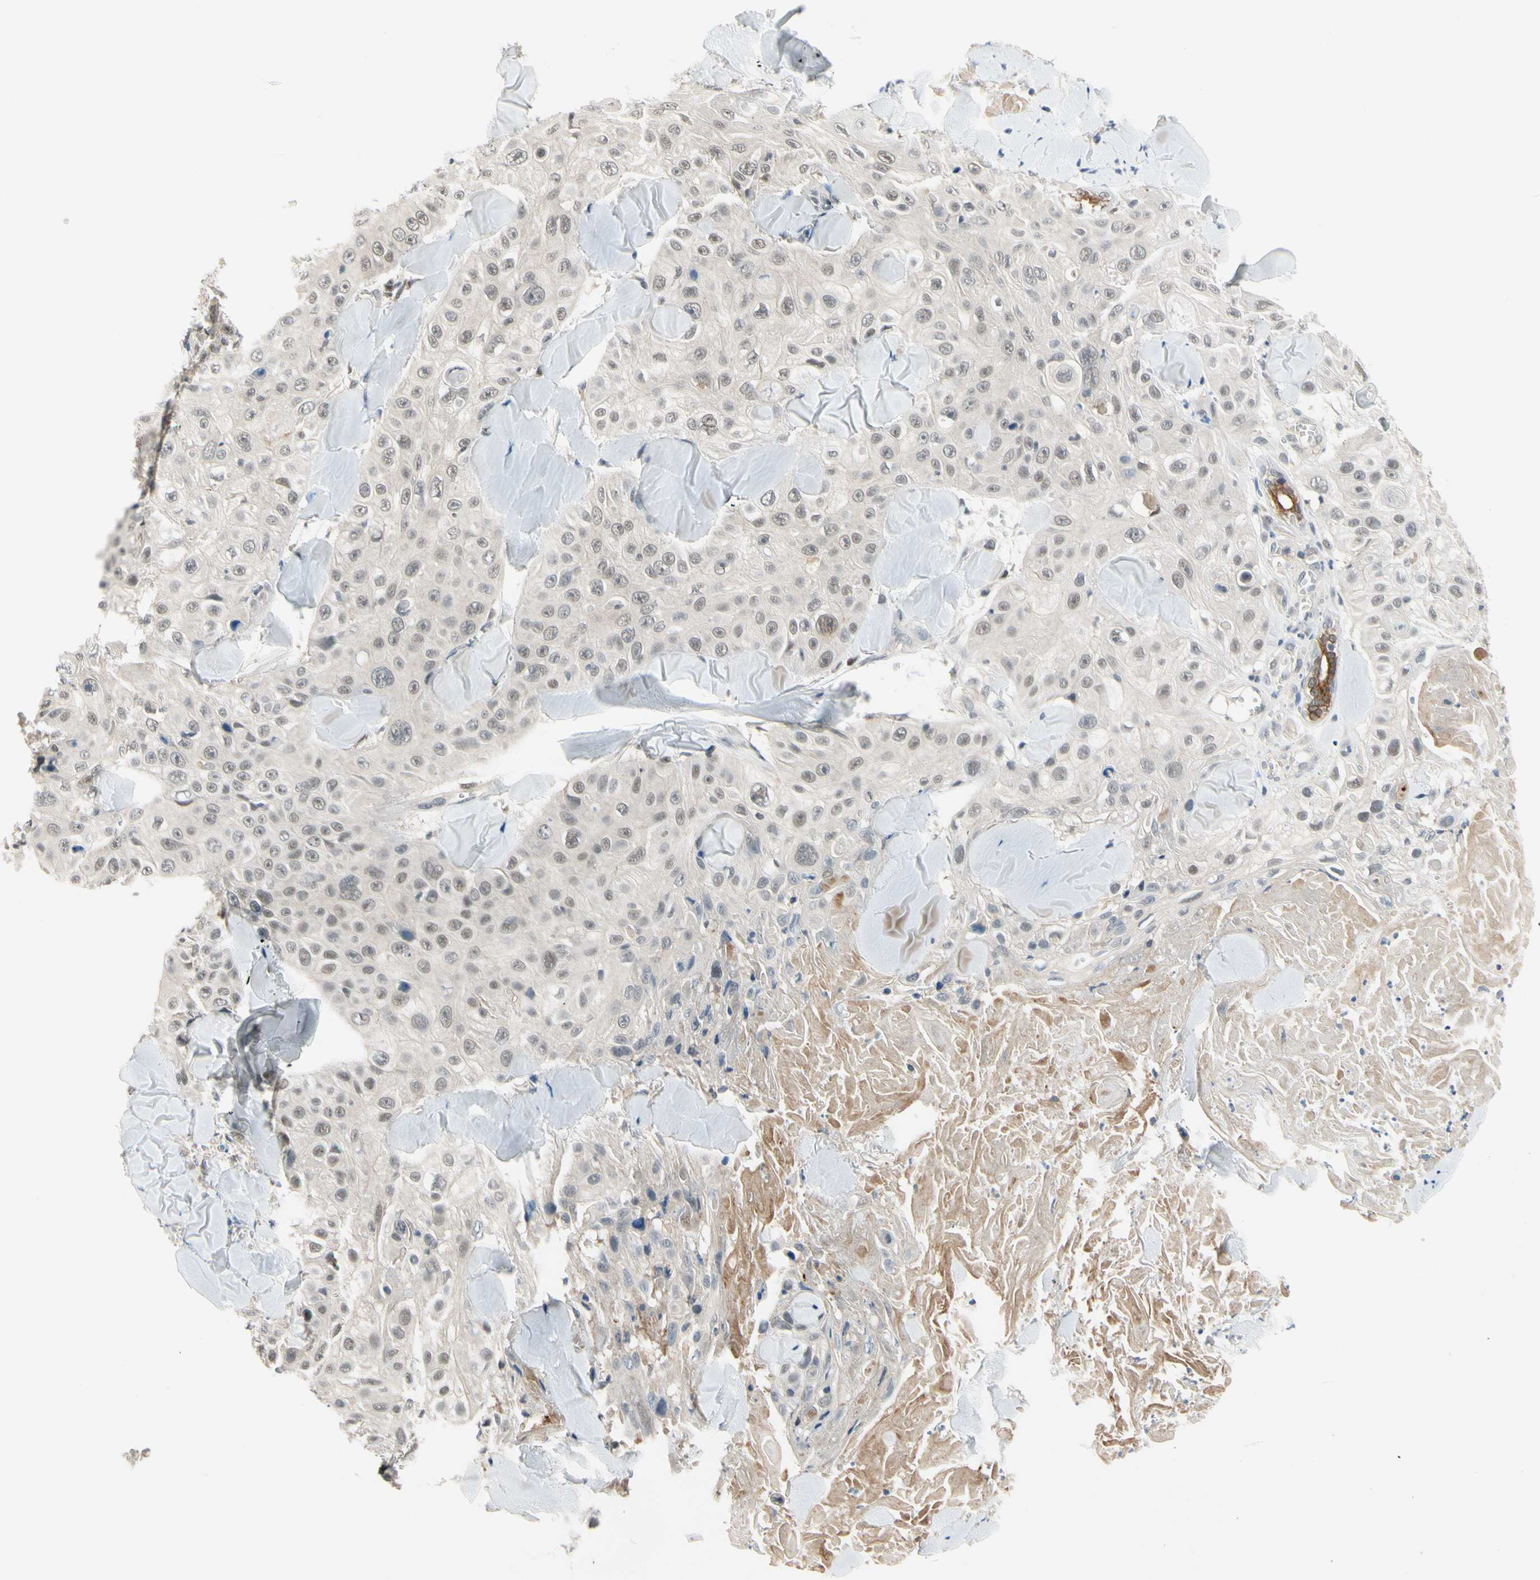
{"staining": {"intensity": "weak", "quantity": "25%-75%", "location": "nuclear"}, "tissue": "skin cancer", "cell_type": "Tumor cells", "image_type": "cancer", "snomed": [{"axis": "morphology", "description": "Squamous cell carcinoma, NOS"}, {"axis": "topography", "description": "Skin"}], "caption": "Immunohistochemistry of skin cancer demonstrates low levels of weak nuclear staining in approximately 25%-75% of tumor cells. The protein of interest is stained brown, and the nuclei are stained in blue (DAB IHC with brightfield microscopy, high magnification).", "gene": "TAF12", "patient": {"sex": "male", "age": 86}}